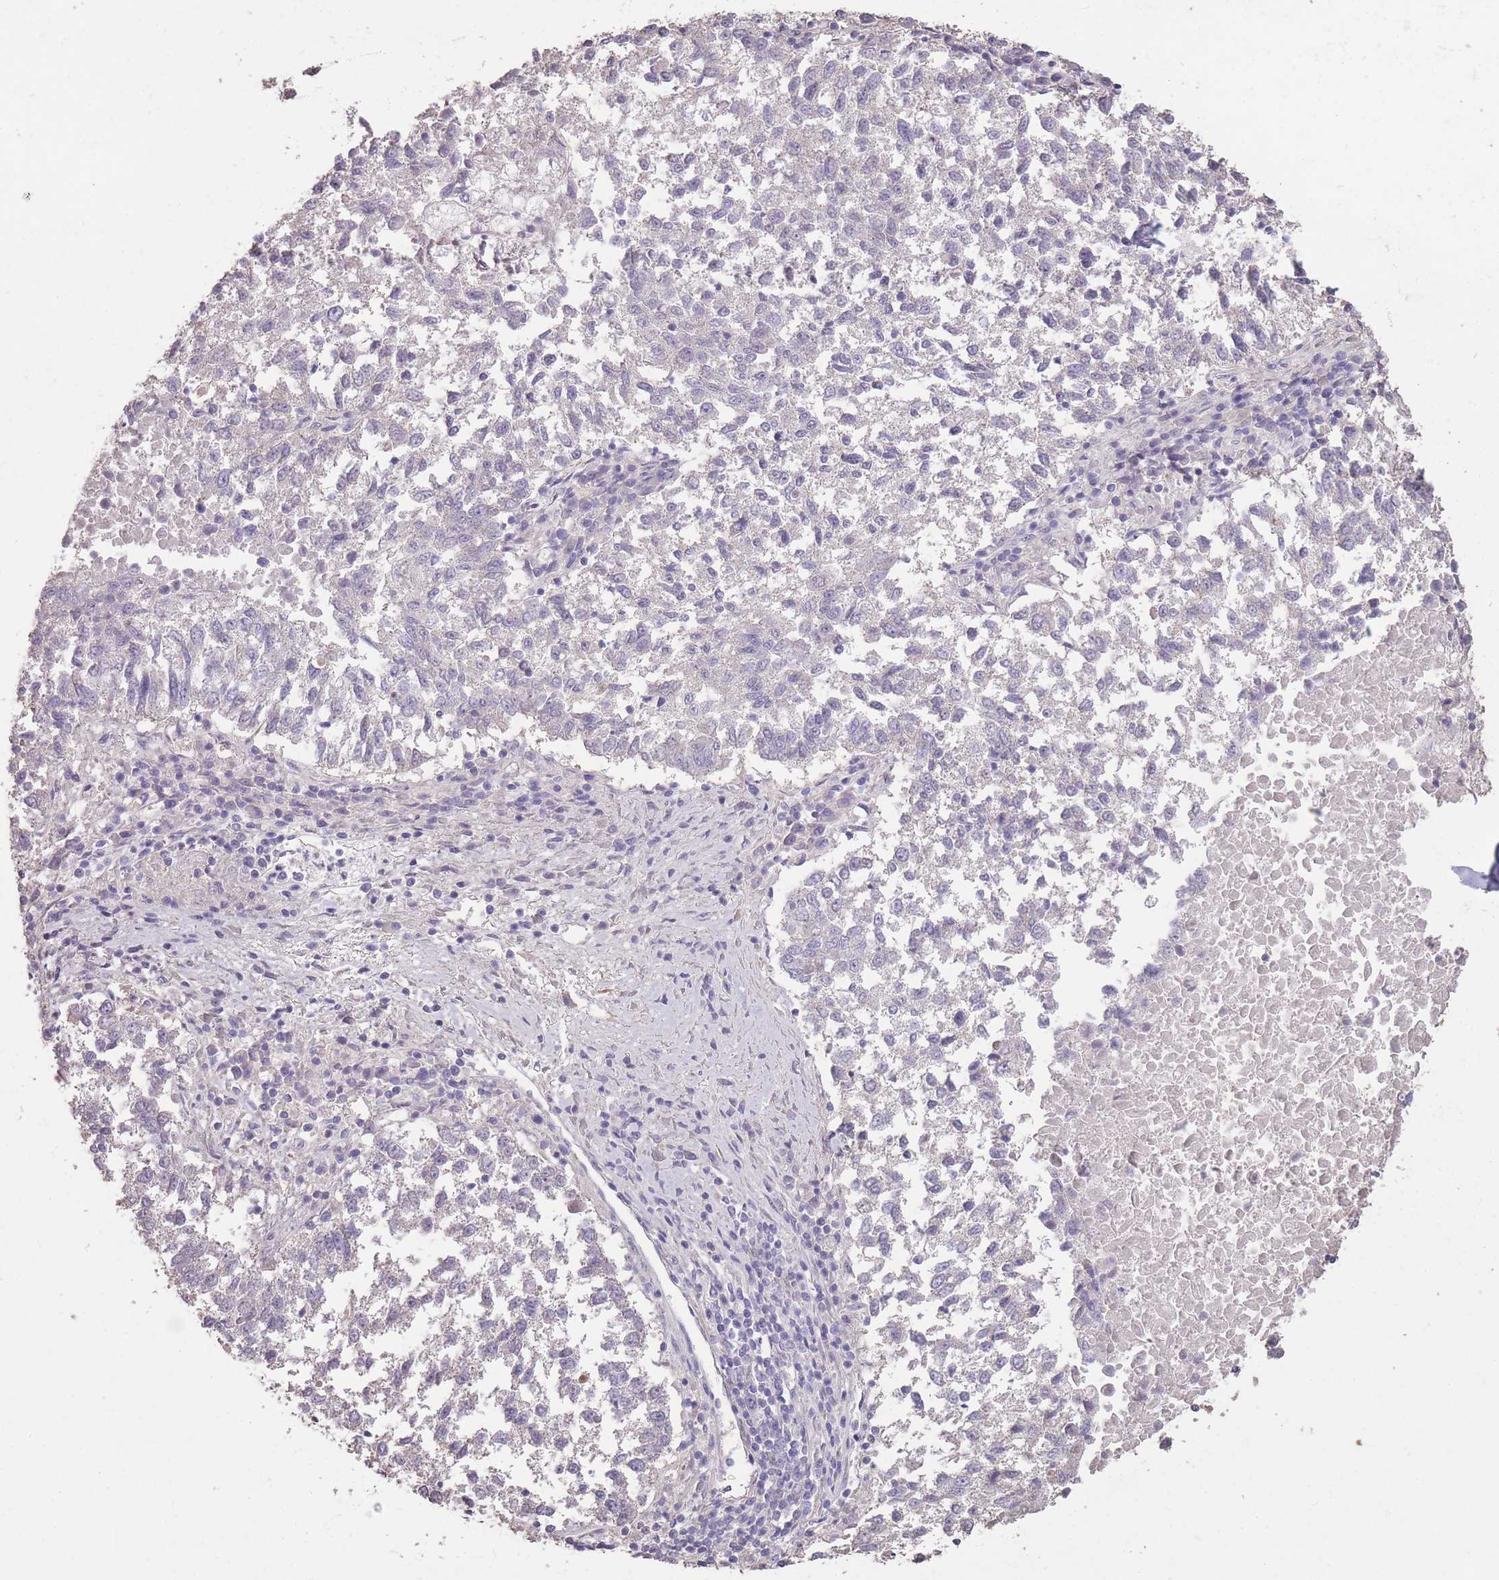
{"staining": {"intensity": "negative", "quantity": "none", "location": "none"}, "tissue": "lung cancer", "cell_type": "Tumor cells", "image_type": "cancer", "snomed": [{"axis": "morphology", "description": "Squamous cell carcinoma, NOS"}, {"axis": "topography", "description": "Lung"}], "caption": "Lung cancer (squamous cell carcinoma) stained for a protein using immunohistochemistry reveals no staining tumor cells.", "gene": "RSPH10B", "patient": {"sex": "male", "age": 73}}